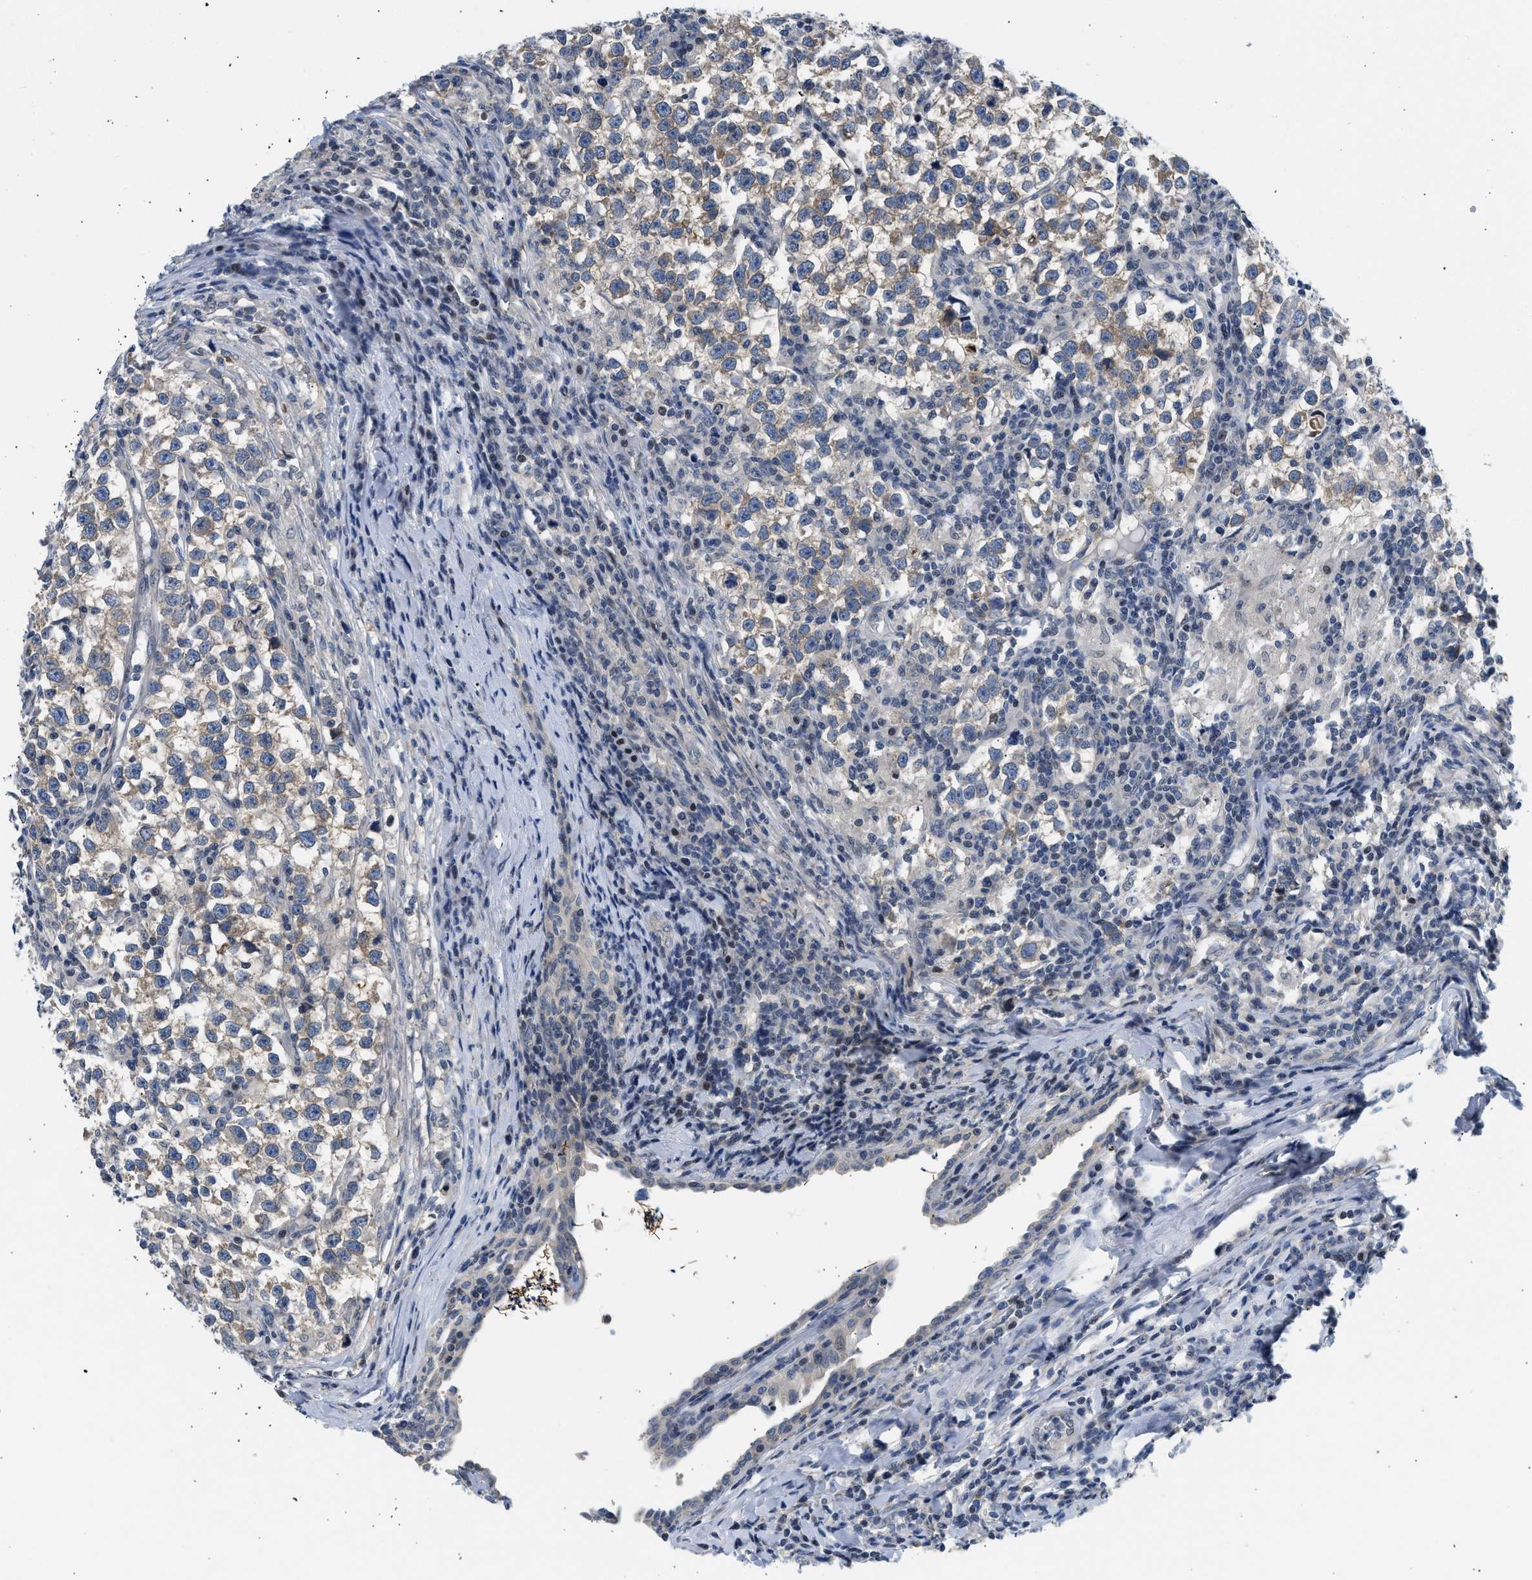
{"staining": {"intensity": "moderate", "quantity": "25%-75%", "location": "cytoplasmic/membranous"}, "tissue": "testis cancer", "cell_type": "Tumor cells", "image_type": "cancer", "snomed": [{"axis": "morphology", "description": "Normal tissue, NOS"}, {"axis": "morphology", "description": "Seminoma, NOS"}, {"axis": "topography", "description": "Testis"}], "caption": "Protein analysis of testis cancer tissue shows moderate cytoplasmic/membranous staining in about 25%-75% of tumor cells. The protein of interest is stained brown, and the nuclei are stained in blue (DAB IHC with brightfield microscopy, high magnification).", "gene": "OLIG3", "patient": {"sex": "male", "age": 43}}